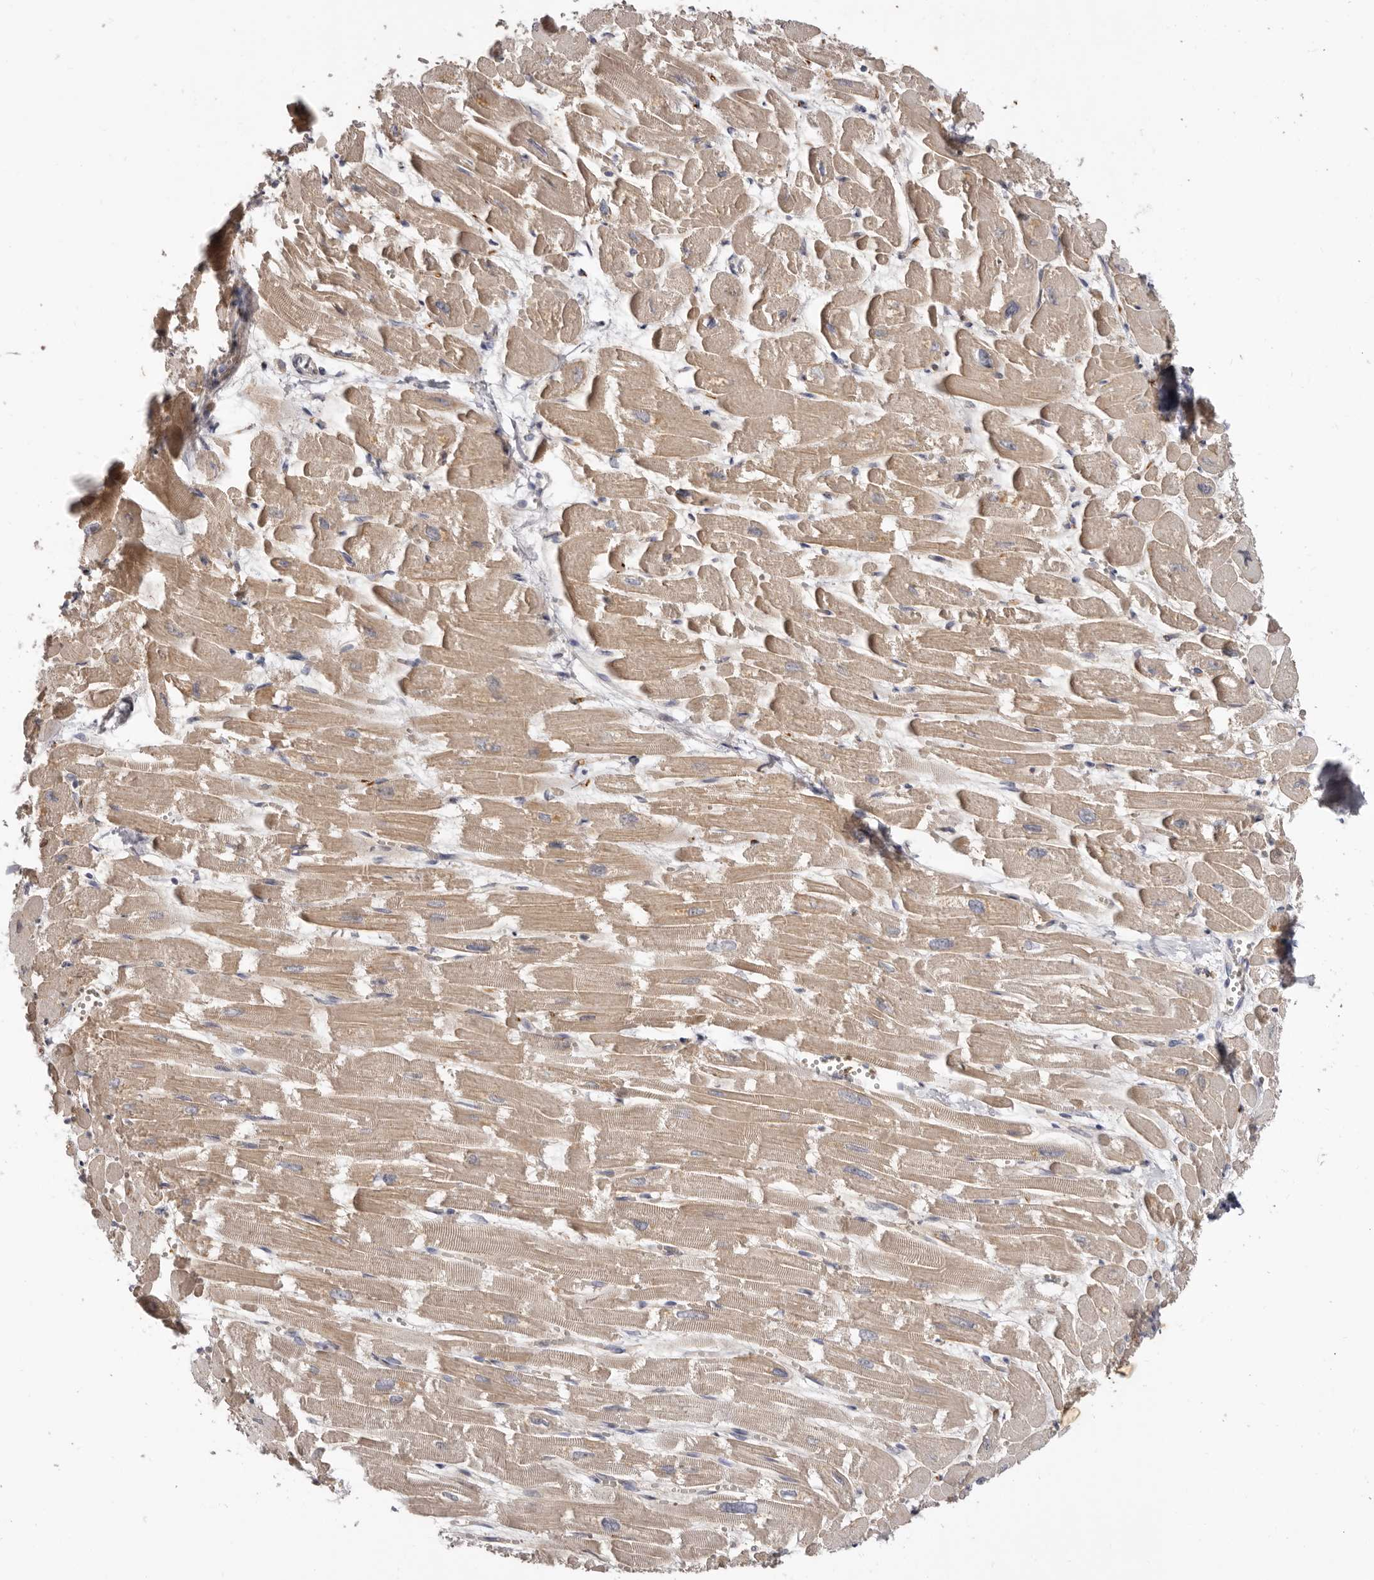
{"staining": {"intensity": "weak", "quantity": ">75%", "location": "cytoplasmic/membranous"}, "tissue": "heart muscle", "cell_type": "Cardiomyocytes", "image_type": "normal", "snomed": [{"axis": "morphology", "description": "Normal tissue, NOS"}, {"axis": "topography", "description": "Heart"}], "caption": "DAB (3,3'-diaminobenzidine) immunohistochemical staining of unremarkable heart muscle reveals weak cytoplasmic/membranous protein positivity in about >75% of cardiomyocytes. Ihc stains the protein of interest in brown and the nuclei are stained blue.", "gene": "SPTA1", "patient": {"sex": "male", "age": 54}}